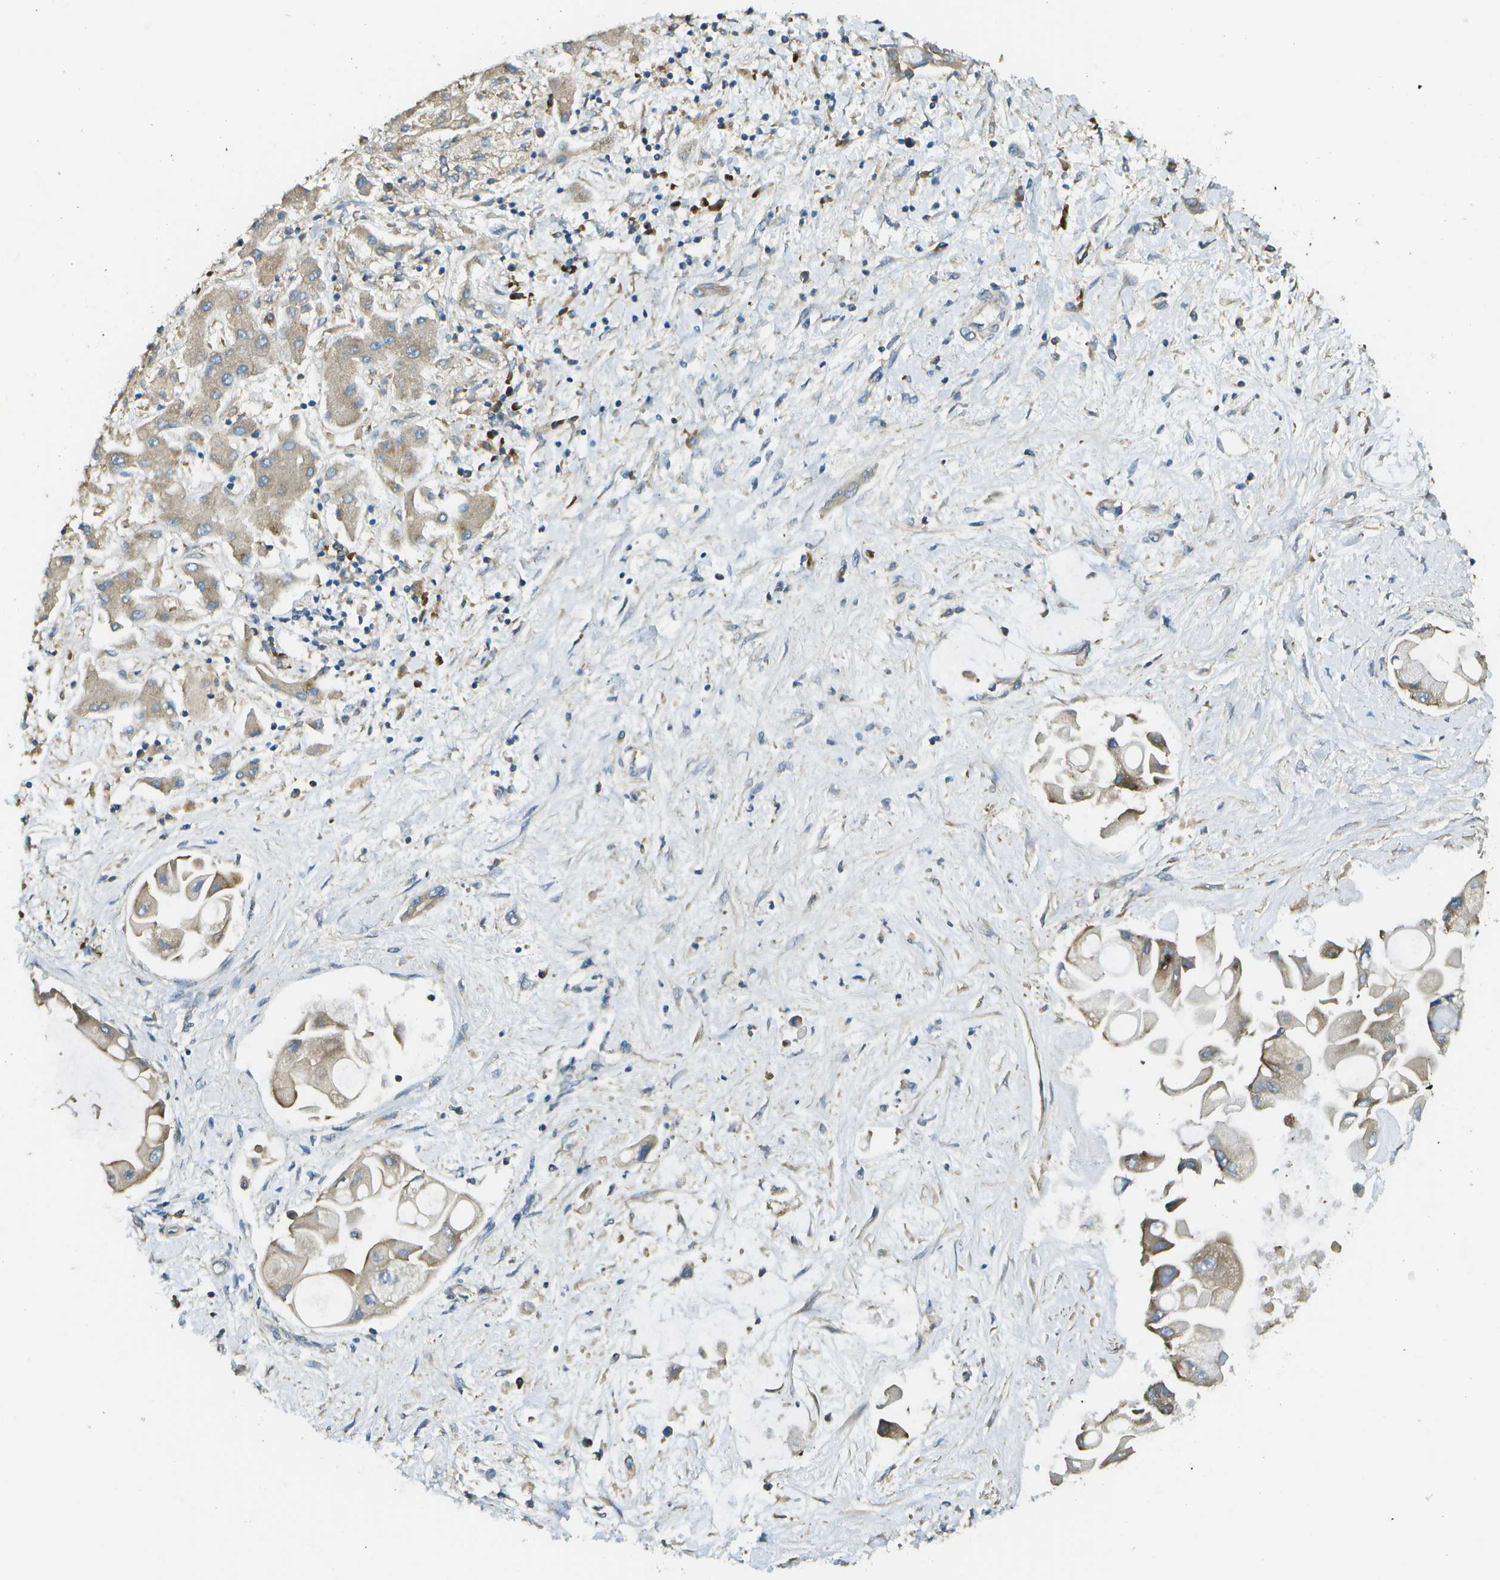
{"staining": {"intensity": "weak", "quantity": "25%-75%", "location": "cytoplasmic/membranous"}, "tissue": "liver cancer", "cell_type": "Tumor cells", "image_type": "cancer", "snomed": [{"axis": "morphology", "description": "Cholangiocarcinoma"}, {"axis": "topography", "description": "Liver"}], "caption": "Liver cancer tissue shows weak cytoplasmic/membranous positivity in about 25%-75% of tumor cells", "gene": "DNAJB11", "patient": {"sex": "male", "age": 50}}